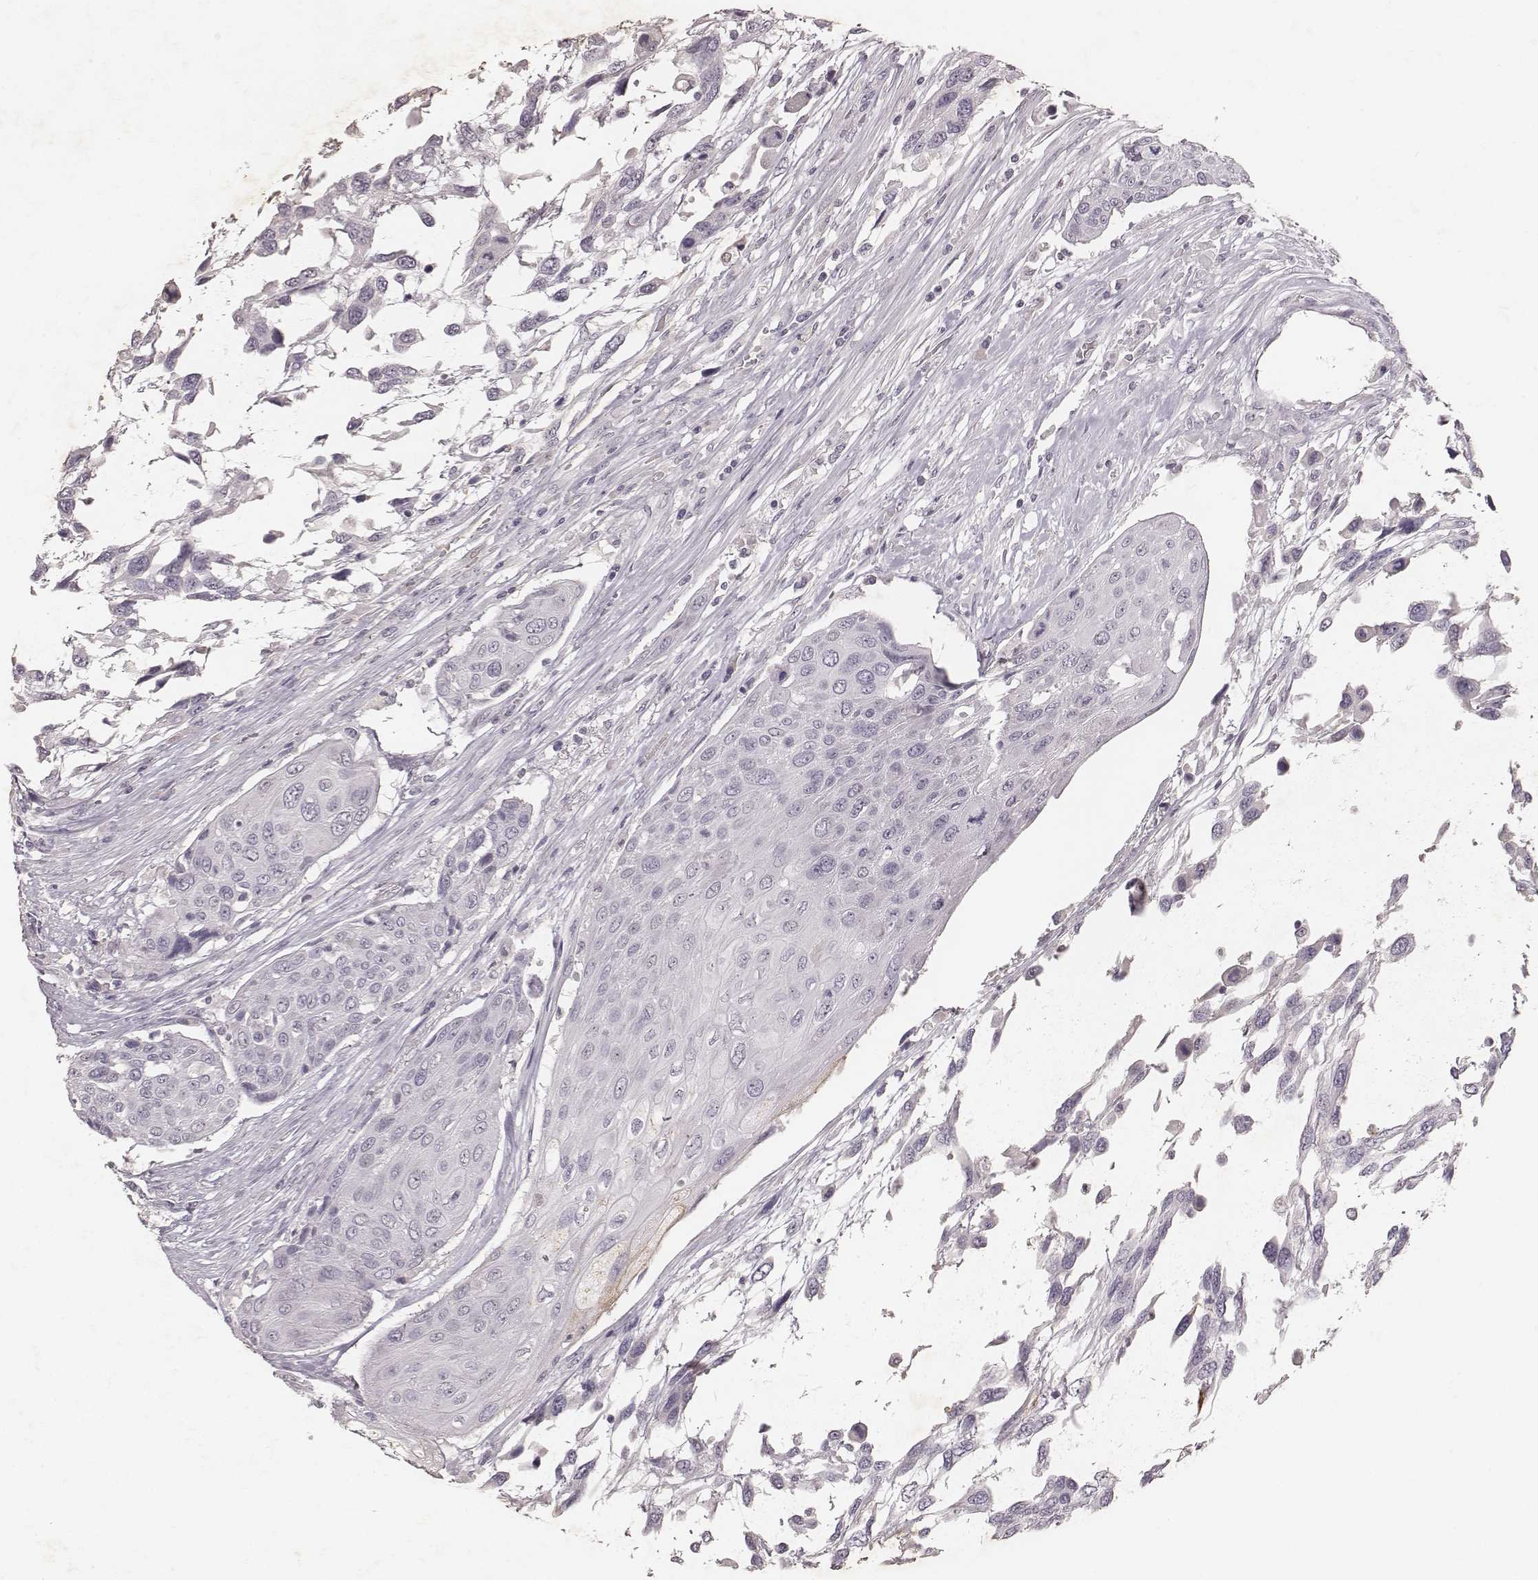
{"staining": {"intensity": "negative", "quantity": "none", "location": "none"}, "tissue": "urothelial cancer", "cell_type": "Tumor cells", "image_type": "cancer", "snomed": [{"axis": "morphology", "description": "Urothelial carcinoma, High grade"}, {"axis": "topography", "description": "Urinary bladder"}], "caption": "Human urothelial carcinoma (high-grade) stained for a protein using IHC demonstrates no staining in tumor cells.", "gene": "MADCAM1", "patient": {"sex": "female", "age": 70}}